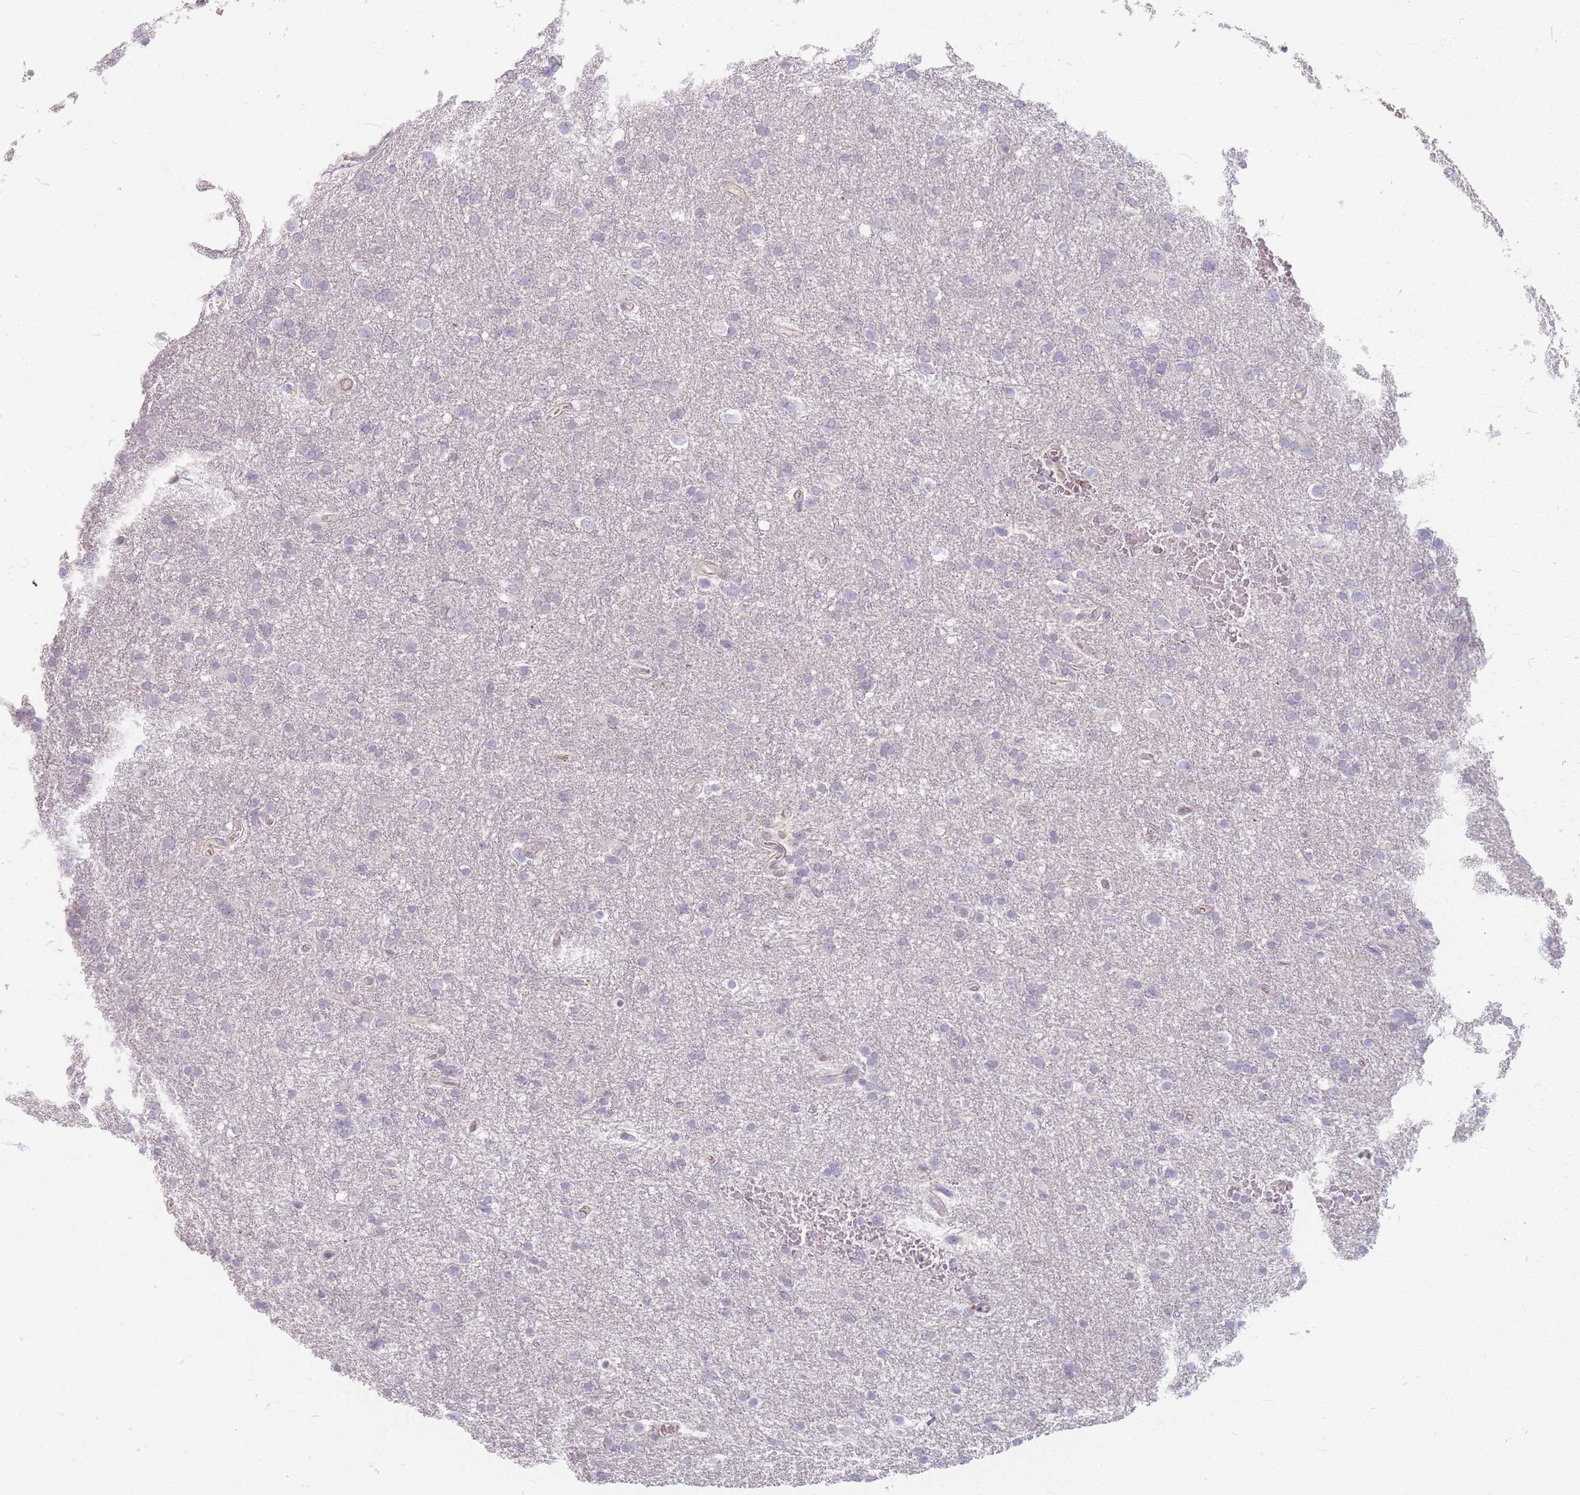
{"staining": {"intensity": "negative", "quantity": "none", "location": "none"}, "tissue": "glioma", "cell_type": "Tumor cells", "image_type": "cancer", "snomed": [{"axis": "morphology", "description": "Glioma, malignant, Low grade"}, {"axis": "topography", "description": "Brain"}], "caption": "Glioma was stained to show a protein in brown. There is no significant expression in tumor cells. (DAB (3,3'-diaminobenzidine) immunohistochemistry visualized using brightfield microscopy, high magnification).", "gene": "CHCHD7", "patient": {"sex": "female", "age": 32}}